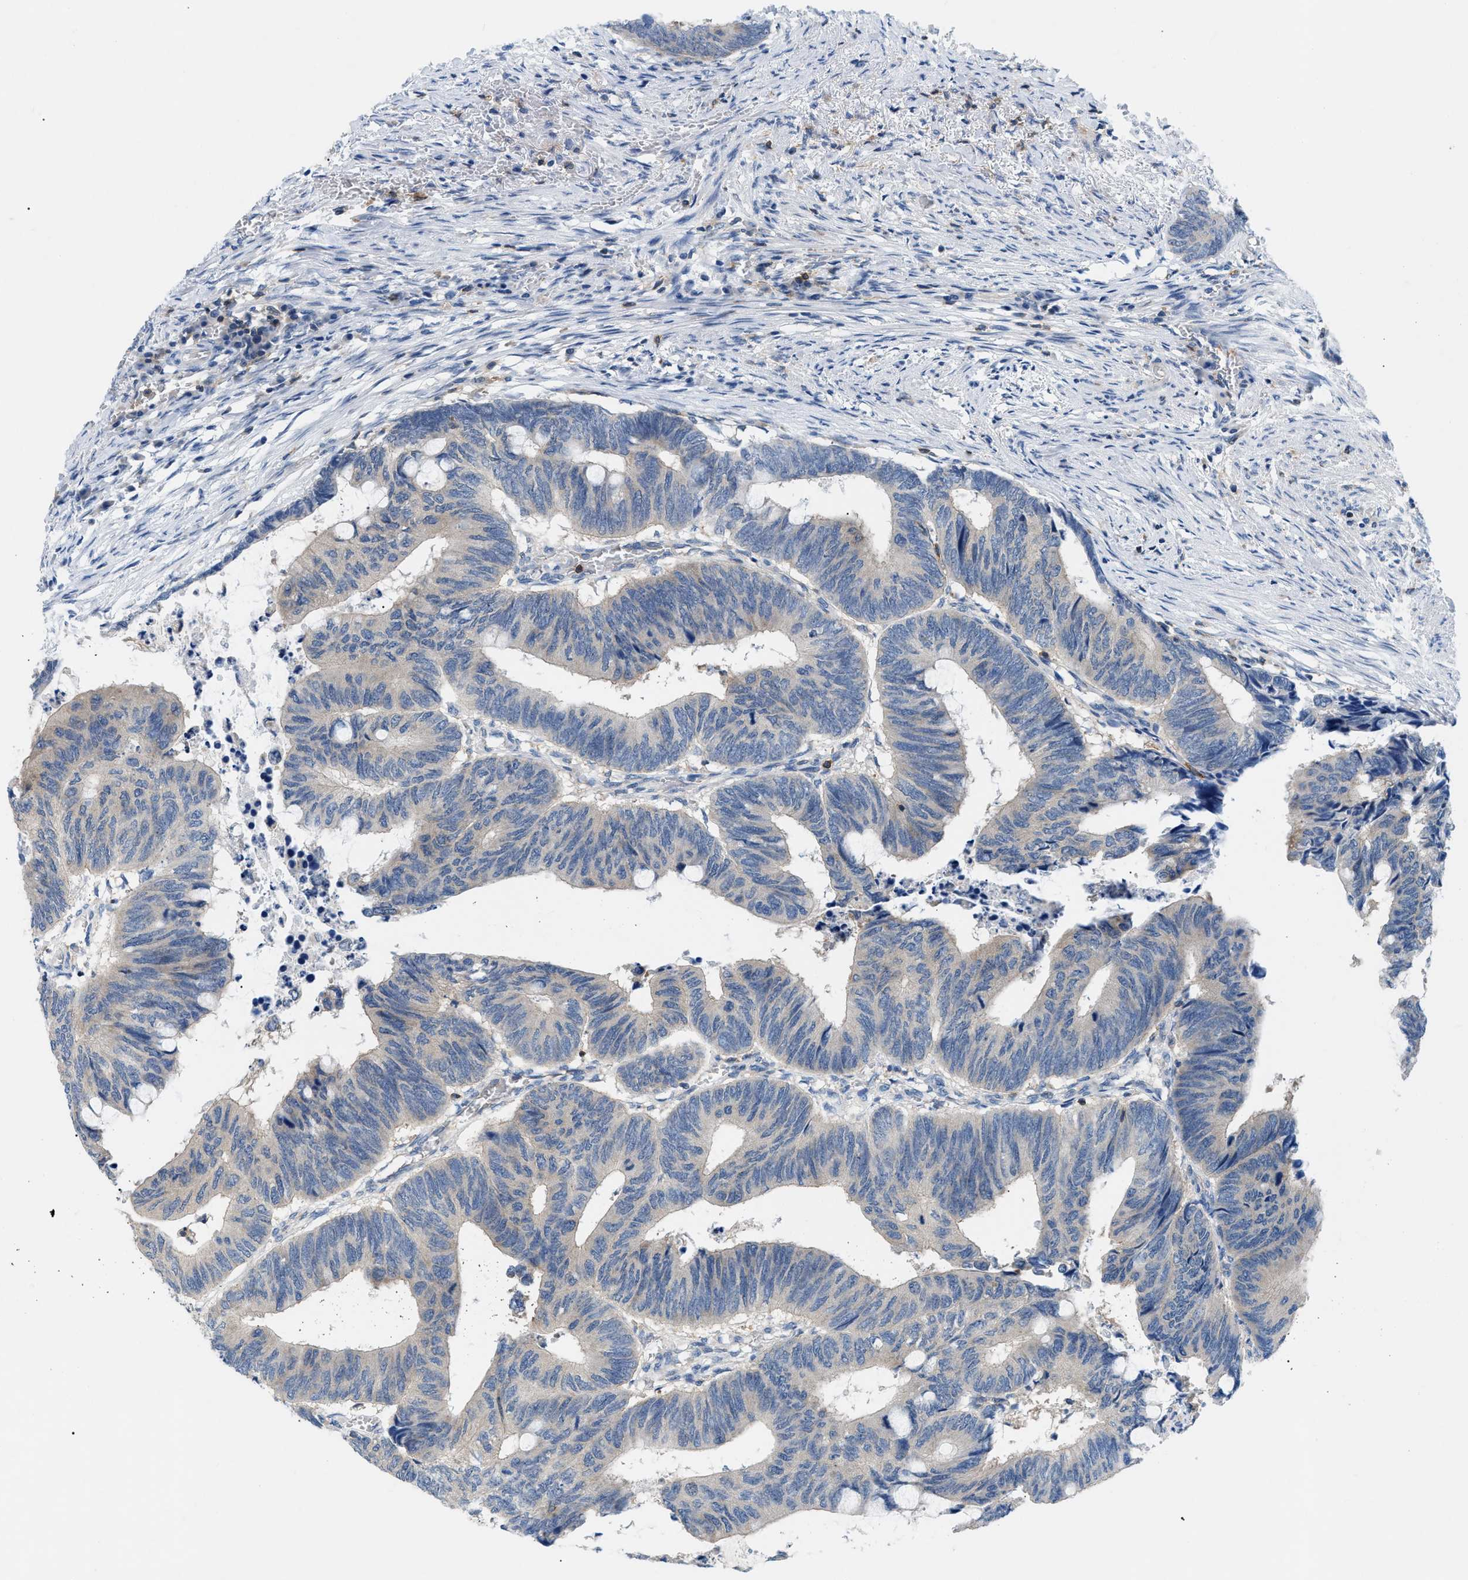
{"staining": {"intensity": "weak", "quantity": "25%-75%", "location": "cytoplasmic/membranous"}, "tissue": "colorectal cancer", "cell_type": "Tumor cells", "image_type": "cancer", "snomed": [{"axis": "morphology", "description": "Normal tissue, NOS"}, {"axis": "morphology", "description": "Adenocarcinoma, NOS"}, {"axis": "topography", "description": "Rectum"}, {"axis": "topography", "description": "Peripheral nerve tissue"}], "caption": "About 25%-75% of tumor cells in colorectal cancer display weak cytoplasmic/membranous protein staining as visualized by brown immunohistochemical staining.", "gene": "INPP5D", "patient": {"sex": "male", "age": 92}}